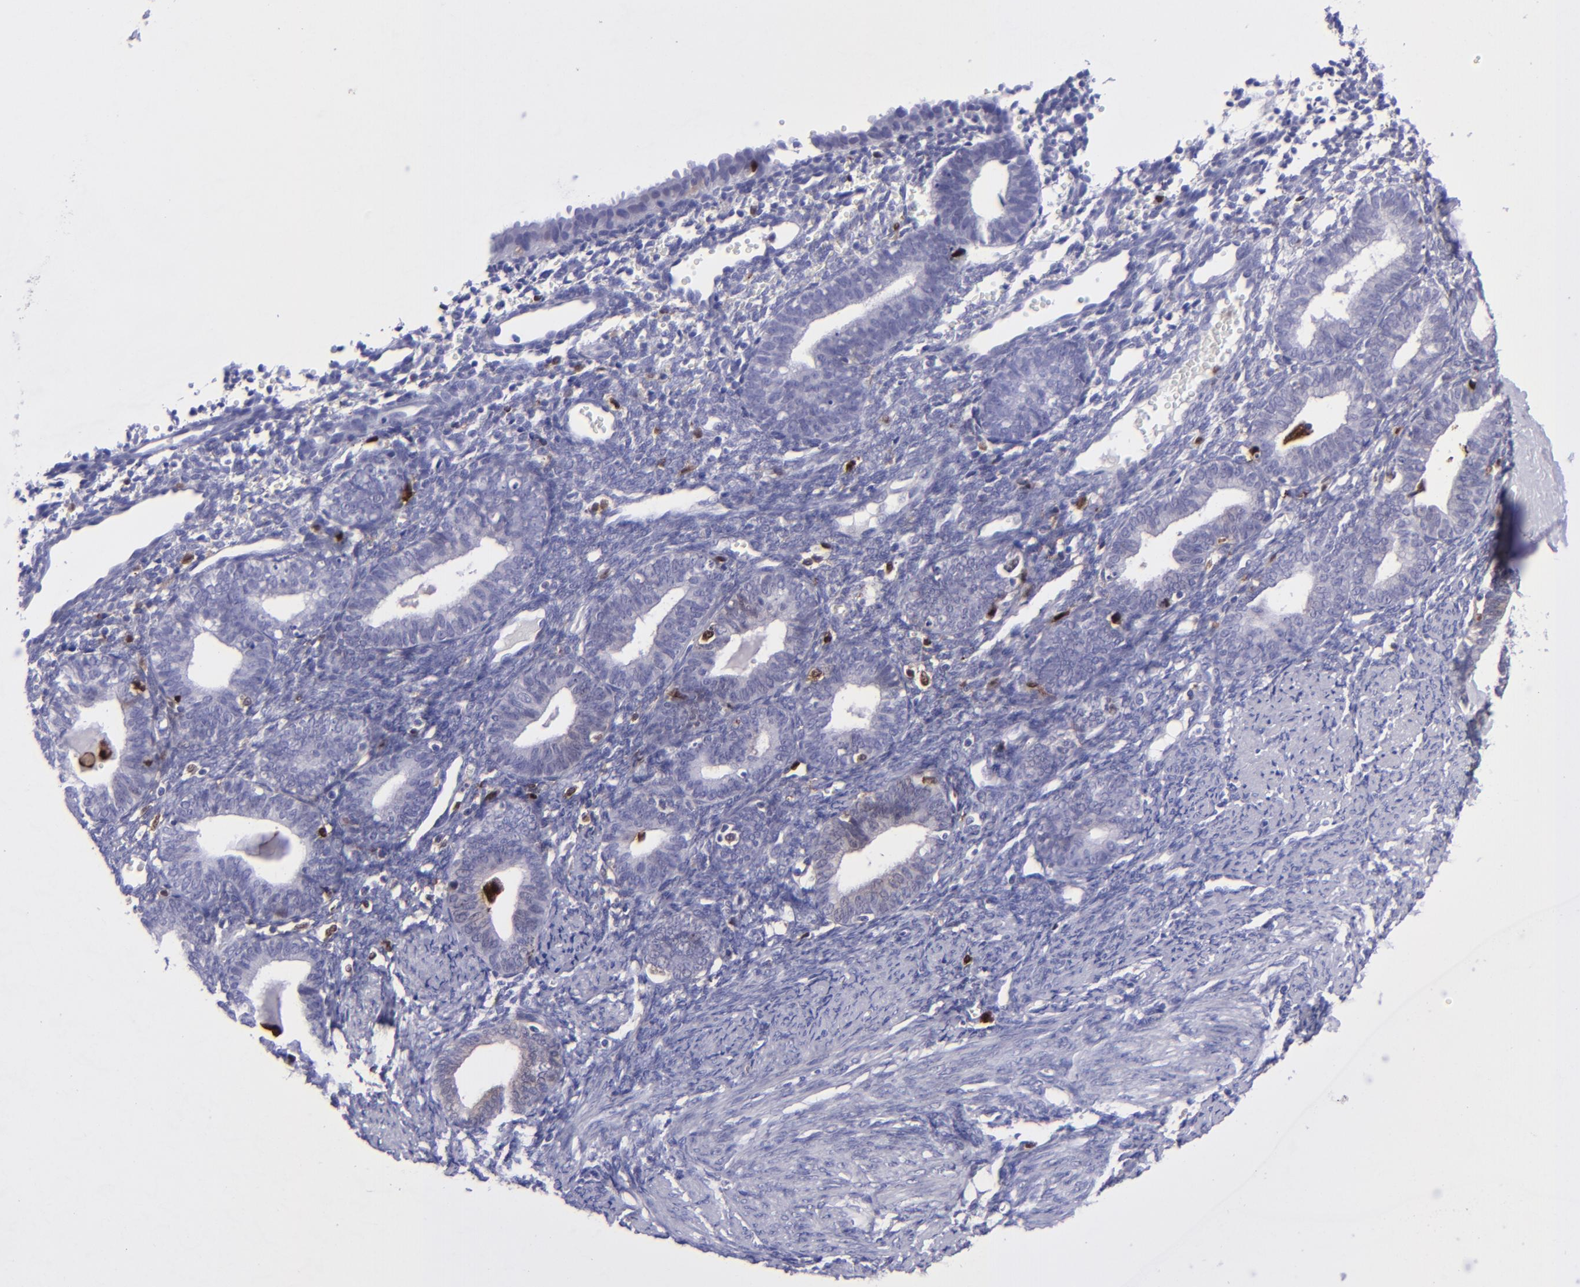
{"staining": {"intensity": "negative", "quantity": "none", "location": "none"}, "tissue": "endometrium", "cell_type": "Cells in endometrial stroma", "image_type": "normal", "snomed": [{"axis": "morphology", "description": "Normal tissue, NOS"}, {"axis": "topography", "description": "Endometrium"}], "caption": "Cells in endometrial stroma show no significant expression in unremarkable endometrium. (DAB immunohistochemistry, high magnification).", "gene": "TYMP", "patient": {"sex": "female", "age": 61}}